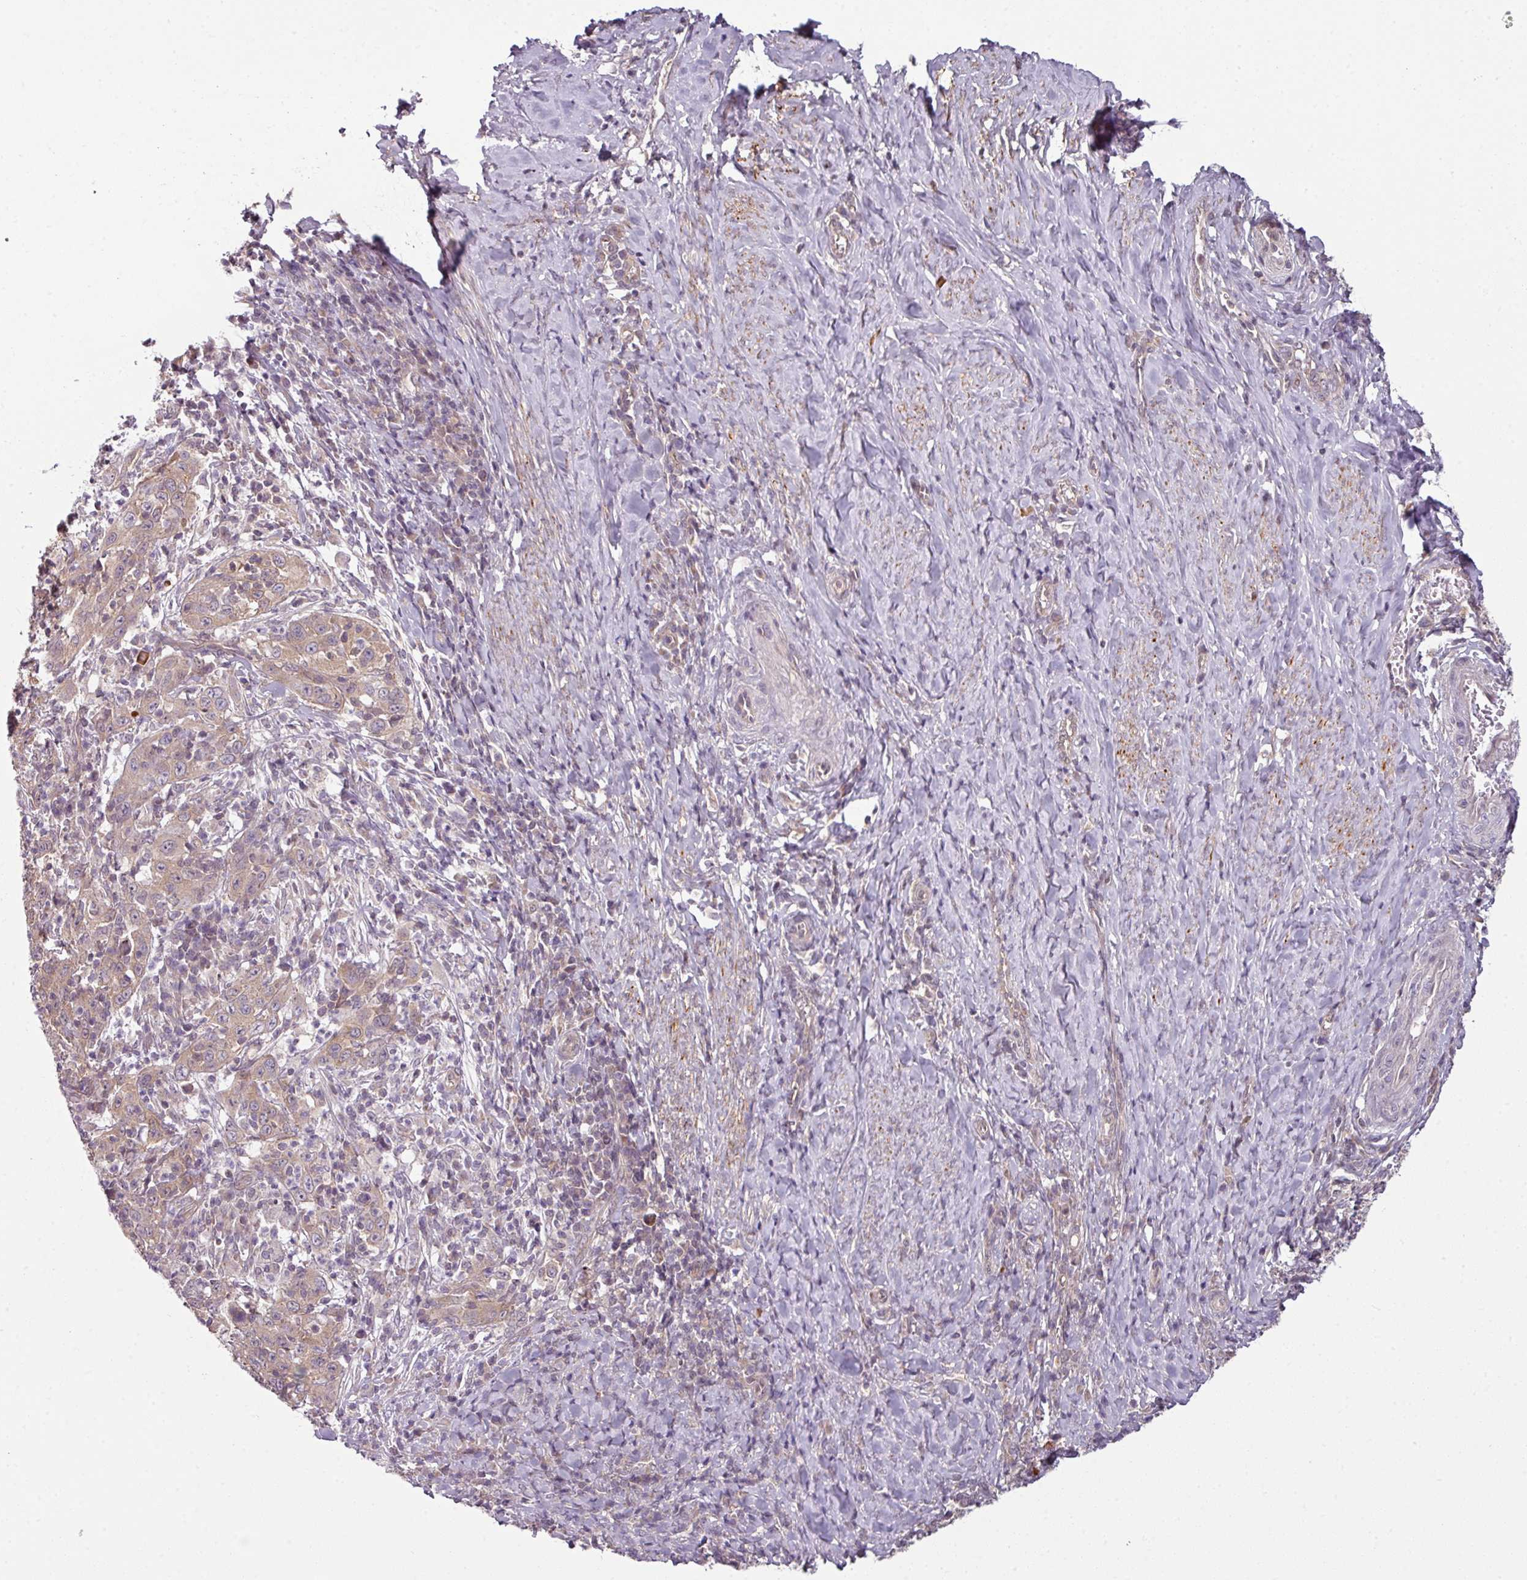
{"staining": {"intensity": "weak", "quantity": ">75%", "location": "cytoplasmic/membranous"}, "tissue": "cervical cancer", "cell_type": "Tumor cells", "image_type": "cancer", "snomed": [{"axis": "morphology", "description": "Squamous cell carcinoma, NOS"}, {"axis": "topography", "description": "Cervix"}], "caption": "Tumor cells demonstrate low levels of weak cytoplasmic/membranous positivity in approximately >75% of cells in human squamous cell carcinoma (cervical). Immunohistochemistry (ihc) stains the protein in brown and the nuclei are stained blue.", "gene": "DERPC", "patient": {"sex": "female", "age": 46}}